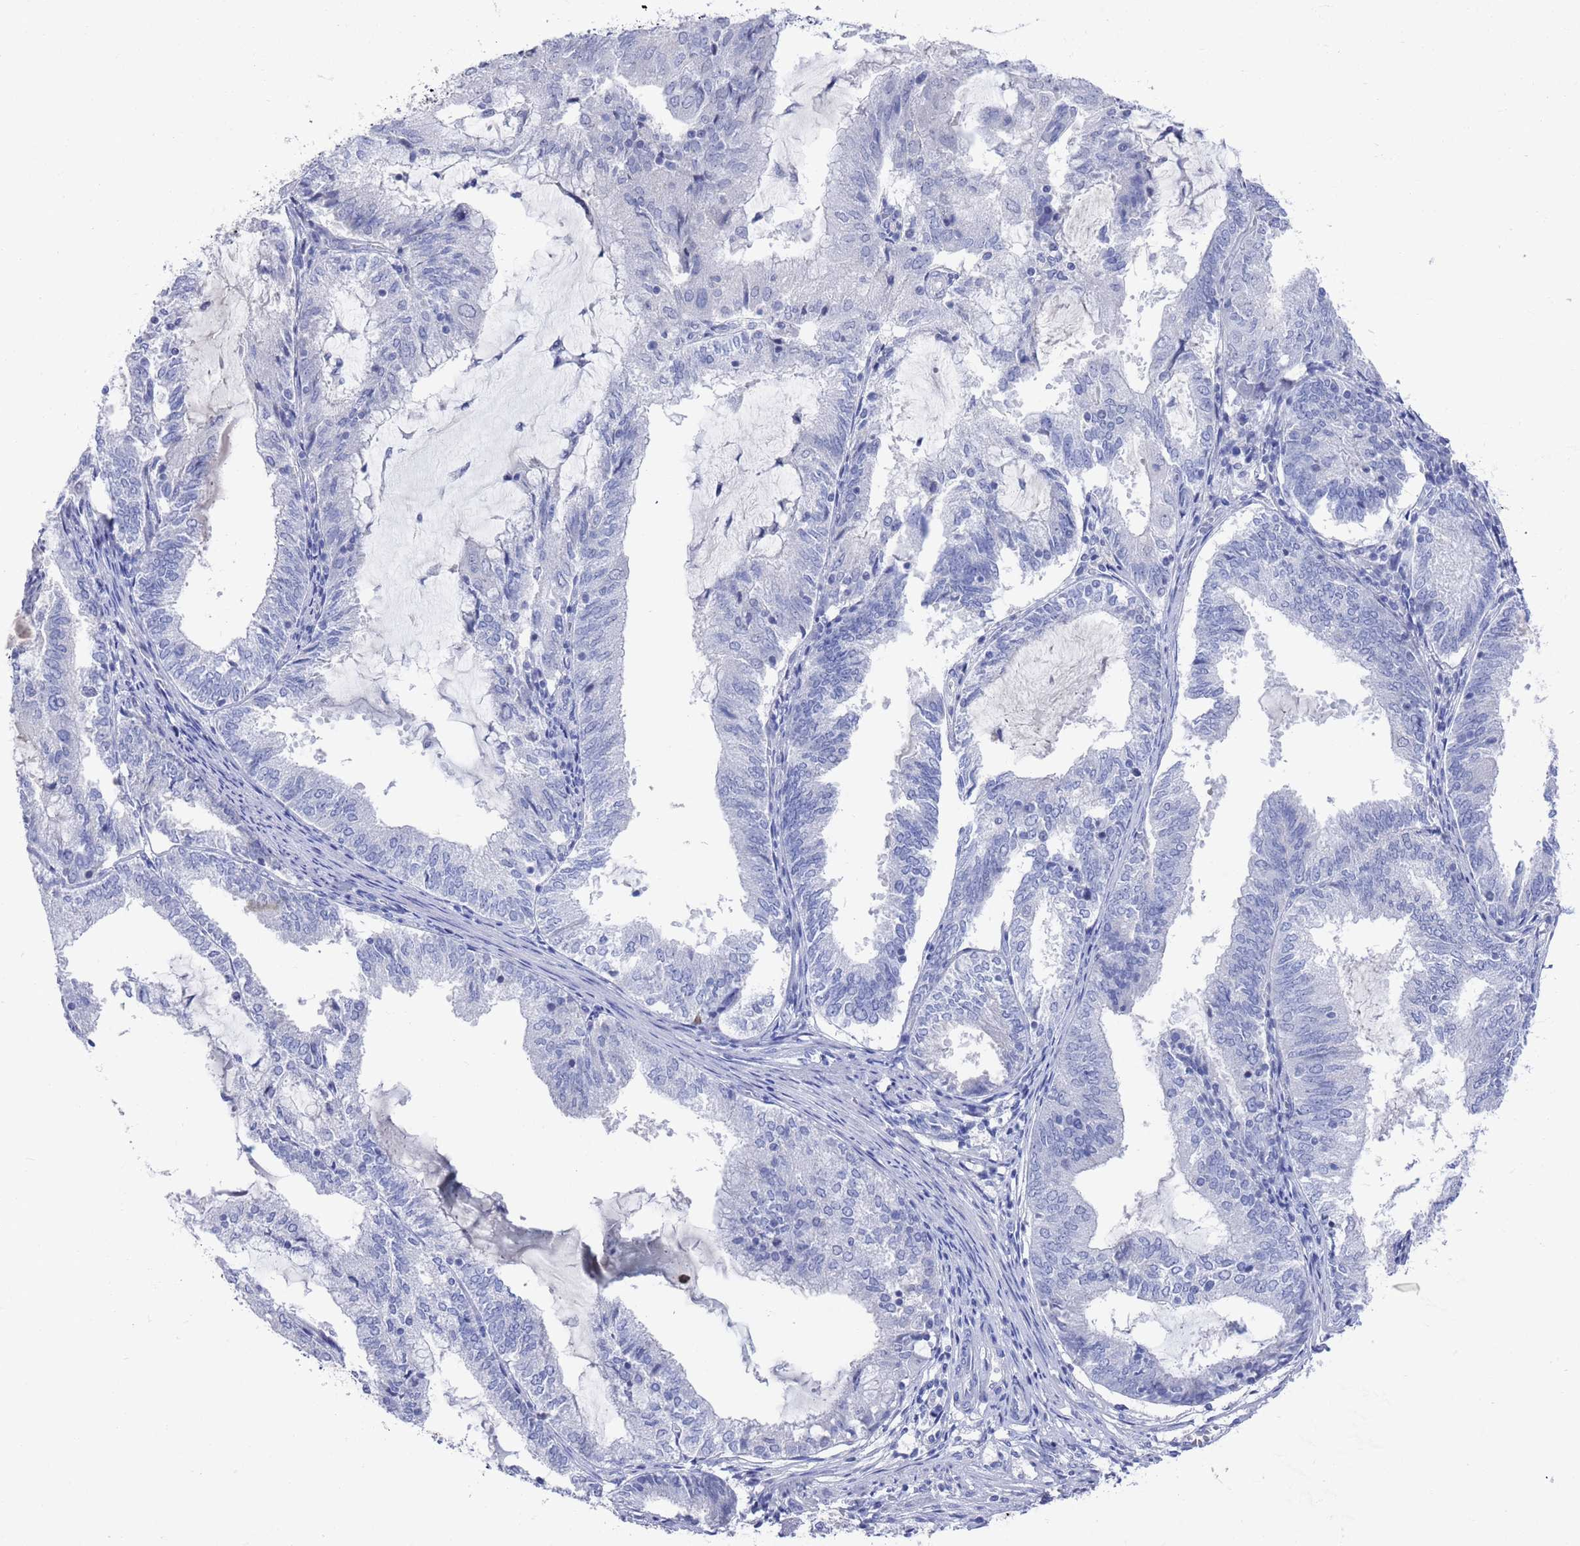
{"staining": {"intensity": "negative", "quantity": "none", "location": "none"}, "tissue": "endometrial cancer", "cell_type": "Tumor cells", "image_type": "cancer", "snomed": [{"axis": "morphology", "description": "Adenocarcinoma, NOS"}, {"axis": "topography", "description": "Endometrium"}], "caption": "The IHC micrograph has no significant expression in tumor cells of adenocarcinoma (endometrial) tissue.", "gene": "MTMR2", "patient": {"sex": "female", "age": 81}}